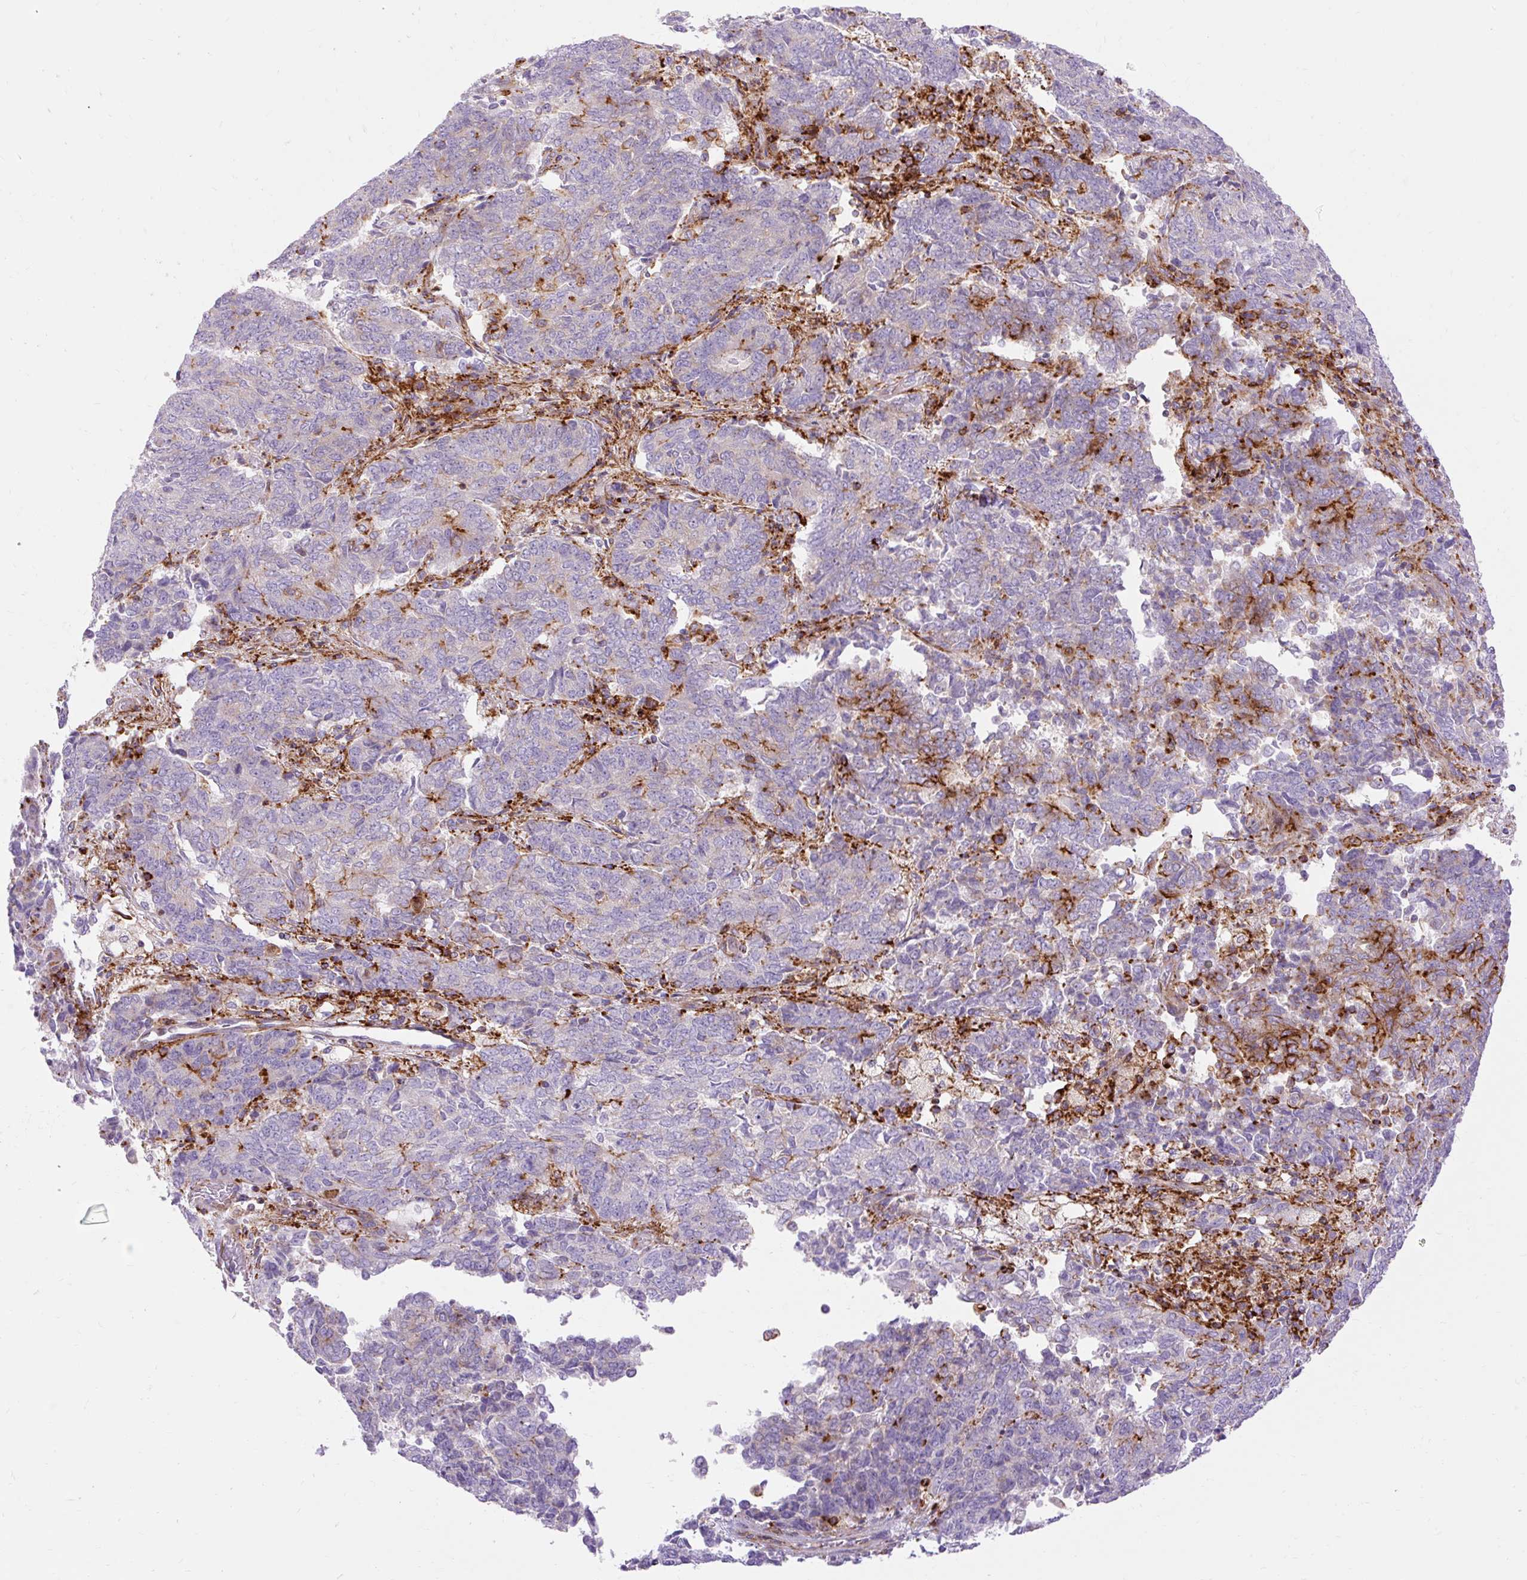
{"staining": {"intensity": "moderate", "quantity": "<25%", "location": "cytoplasmic/membranous"}, "tissue": "endometrial cancer", "cell_type": "Tumor cells", "image_type": "cancer", "snomed": [{"axis": "morphology", "description": "Adenocarcinoma, NOS"}, {"axis": "topography", "description": "Endometrium"}], "caption": "Protein staining of endometrial cancer tissue exhibits moderate cytoplasmic/membranous expression in approximately <25% of tumor cells.", "gene": "CORO7-PAM16", "patient": {"sex": "female", "age": 80}}